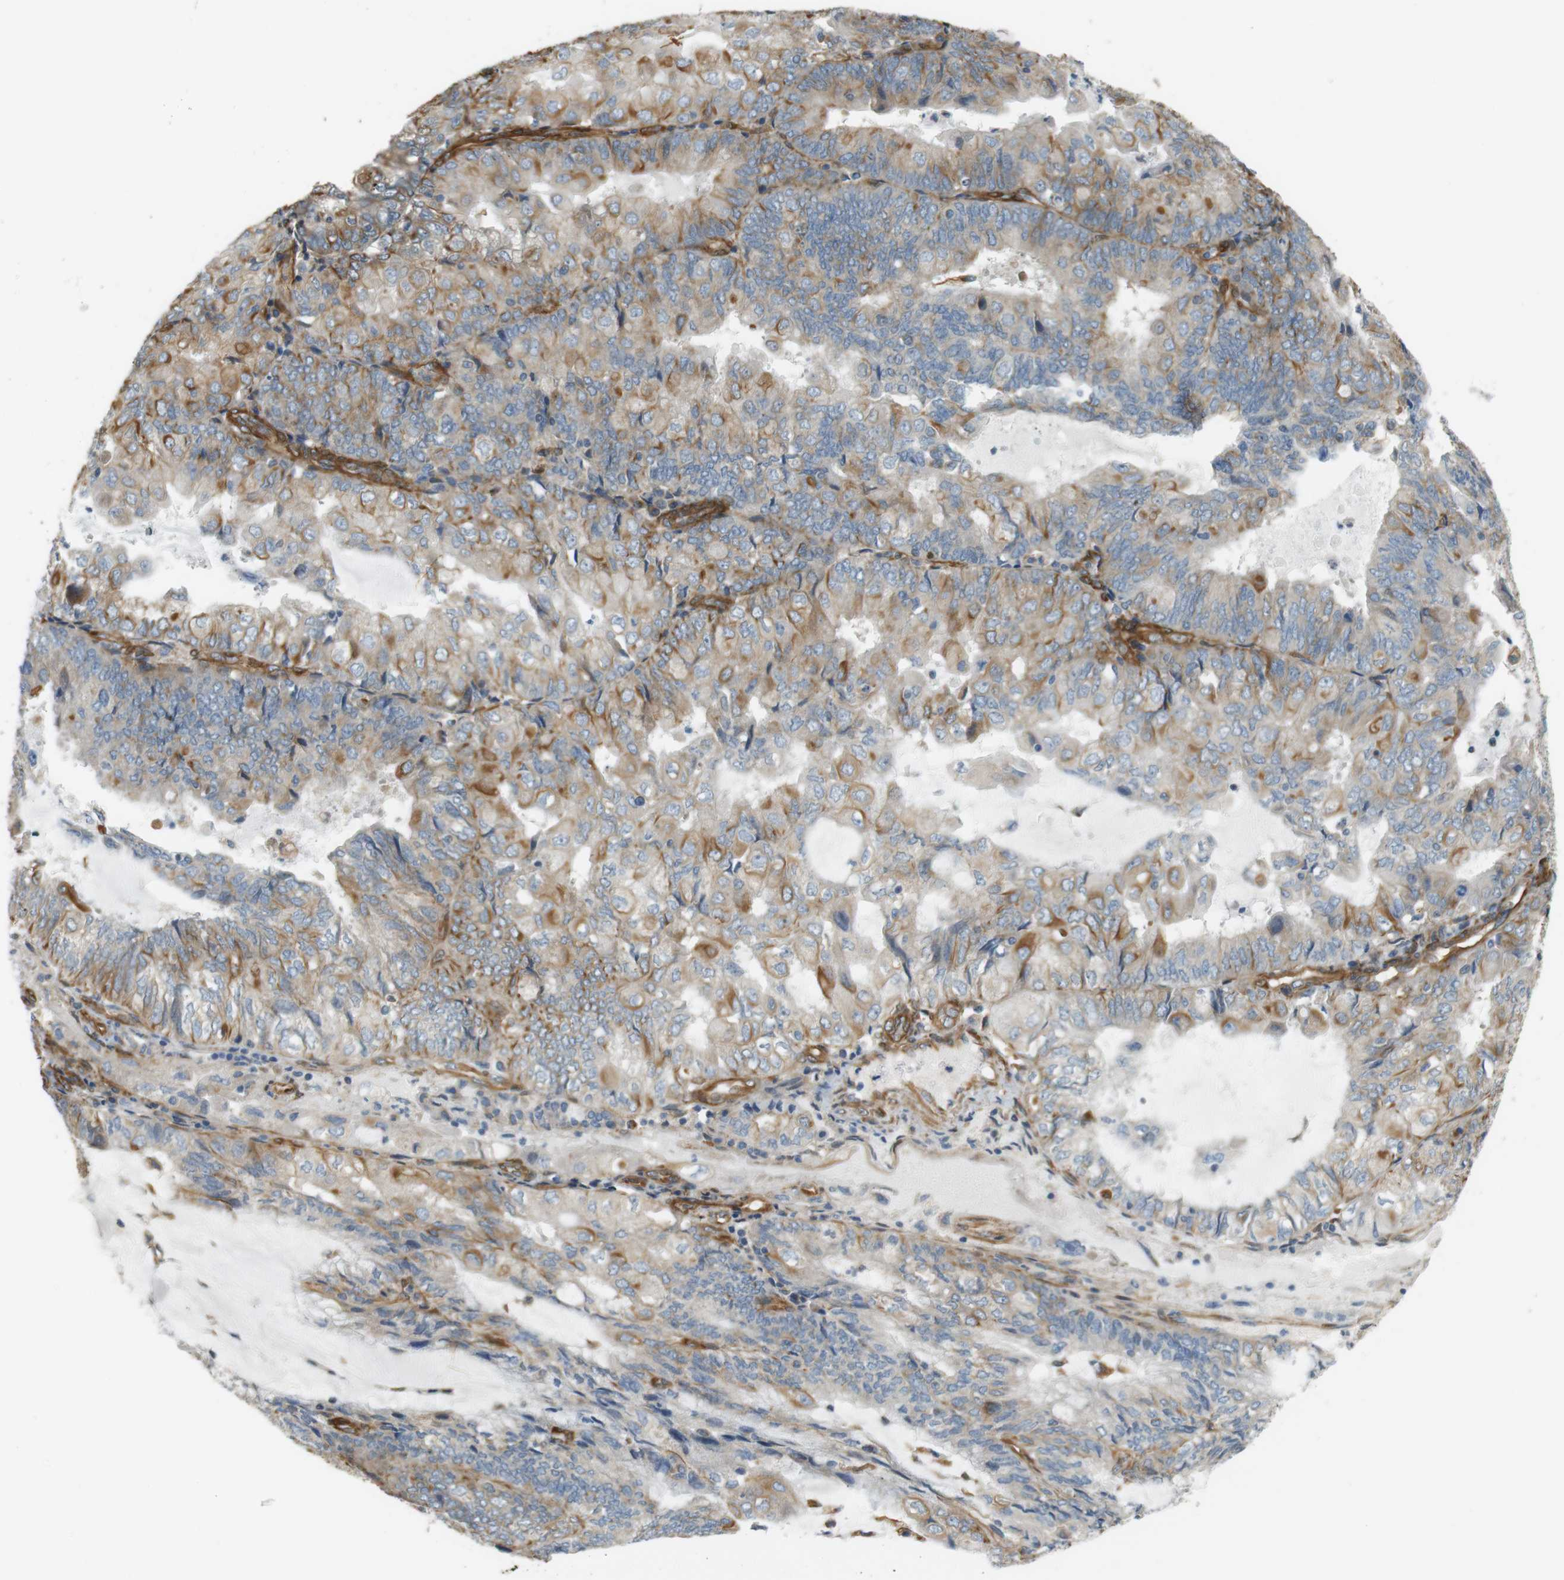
{"staining": {"intensity": "moderate", "quantity": "25%-75%", "location": "cytoplasmic/membranous"}, "tissue": "endometrial cancer", "cell_type": "Tumor cells", "image_type": "cancer", "snomed": [{"axis": "morphology", "description": "Adenocarcinoma, NOS"}, {"axis": "topography", "description": "Endometrium"}], "caption": "About 25%-75% of tumor cells in adenocarcinoma (endometrial) display moderate cytoplasmic/membranous protein staining as visualized by brown immunohistochemical staining.", "gene": "CYTH3", "patient": {"sex": "female", "age": 81}}